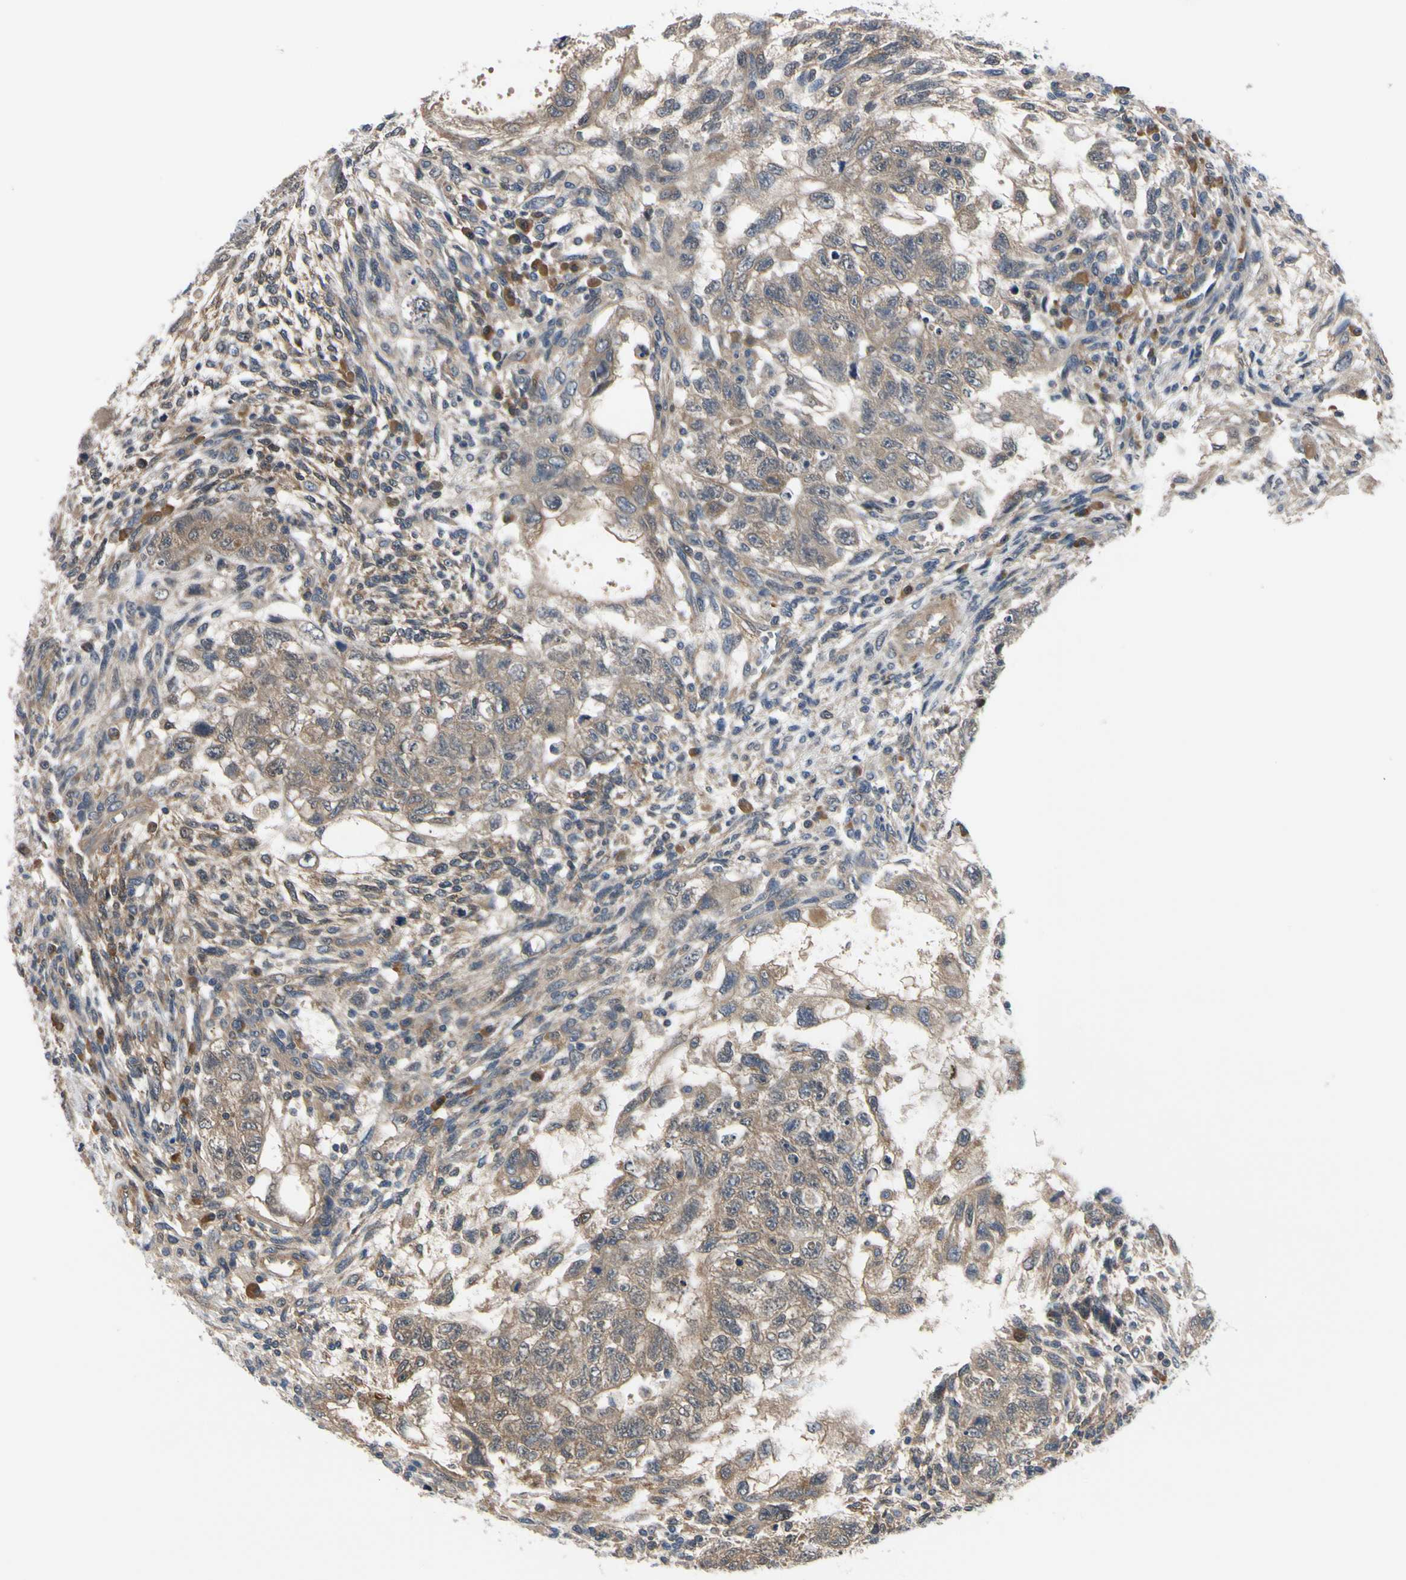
{"staining": {"intensity": "weak", "quantity": ">75%", "location": "cytoplasmic/membranous"}, "tissue": "testis cancer", "cell_type": "Tumor cells", "image_type": "cancer", "snomed": [{"axis": "morphology", "description": "Normal tissue, NOS"}, {"axis": "morphology", "description": "Carcinoma, Embryonal, NOS"}, {"axis": "topography", "description": "Testis"}], "caption": "Immunohistochemistry image of human testis embryonal carcinoma stained for a protein (brown), which demonstrates low levels of weak cytoplasmic/membranous expression in approximately >75% of tumor cells.", "gene": "RASGRF1", "patient": {"sex": "male", "age": 36}}